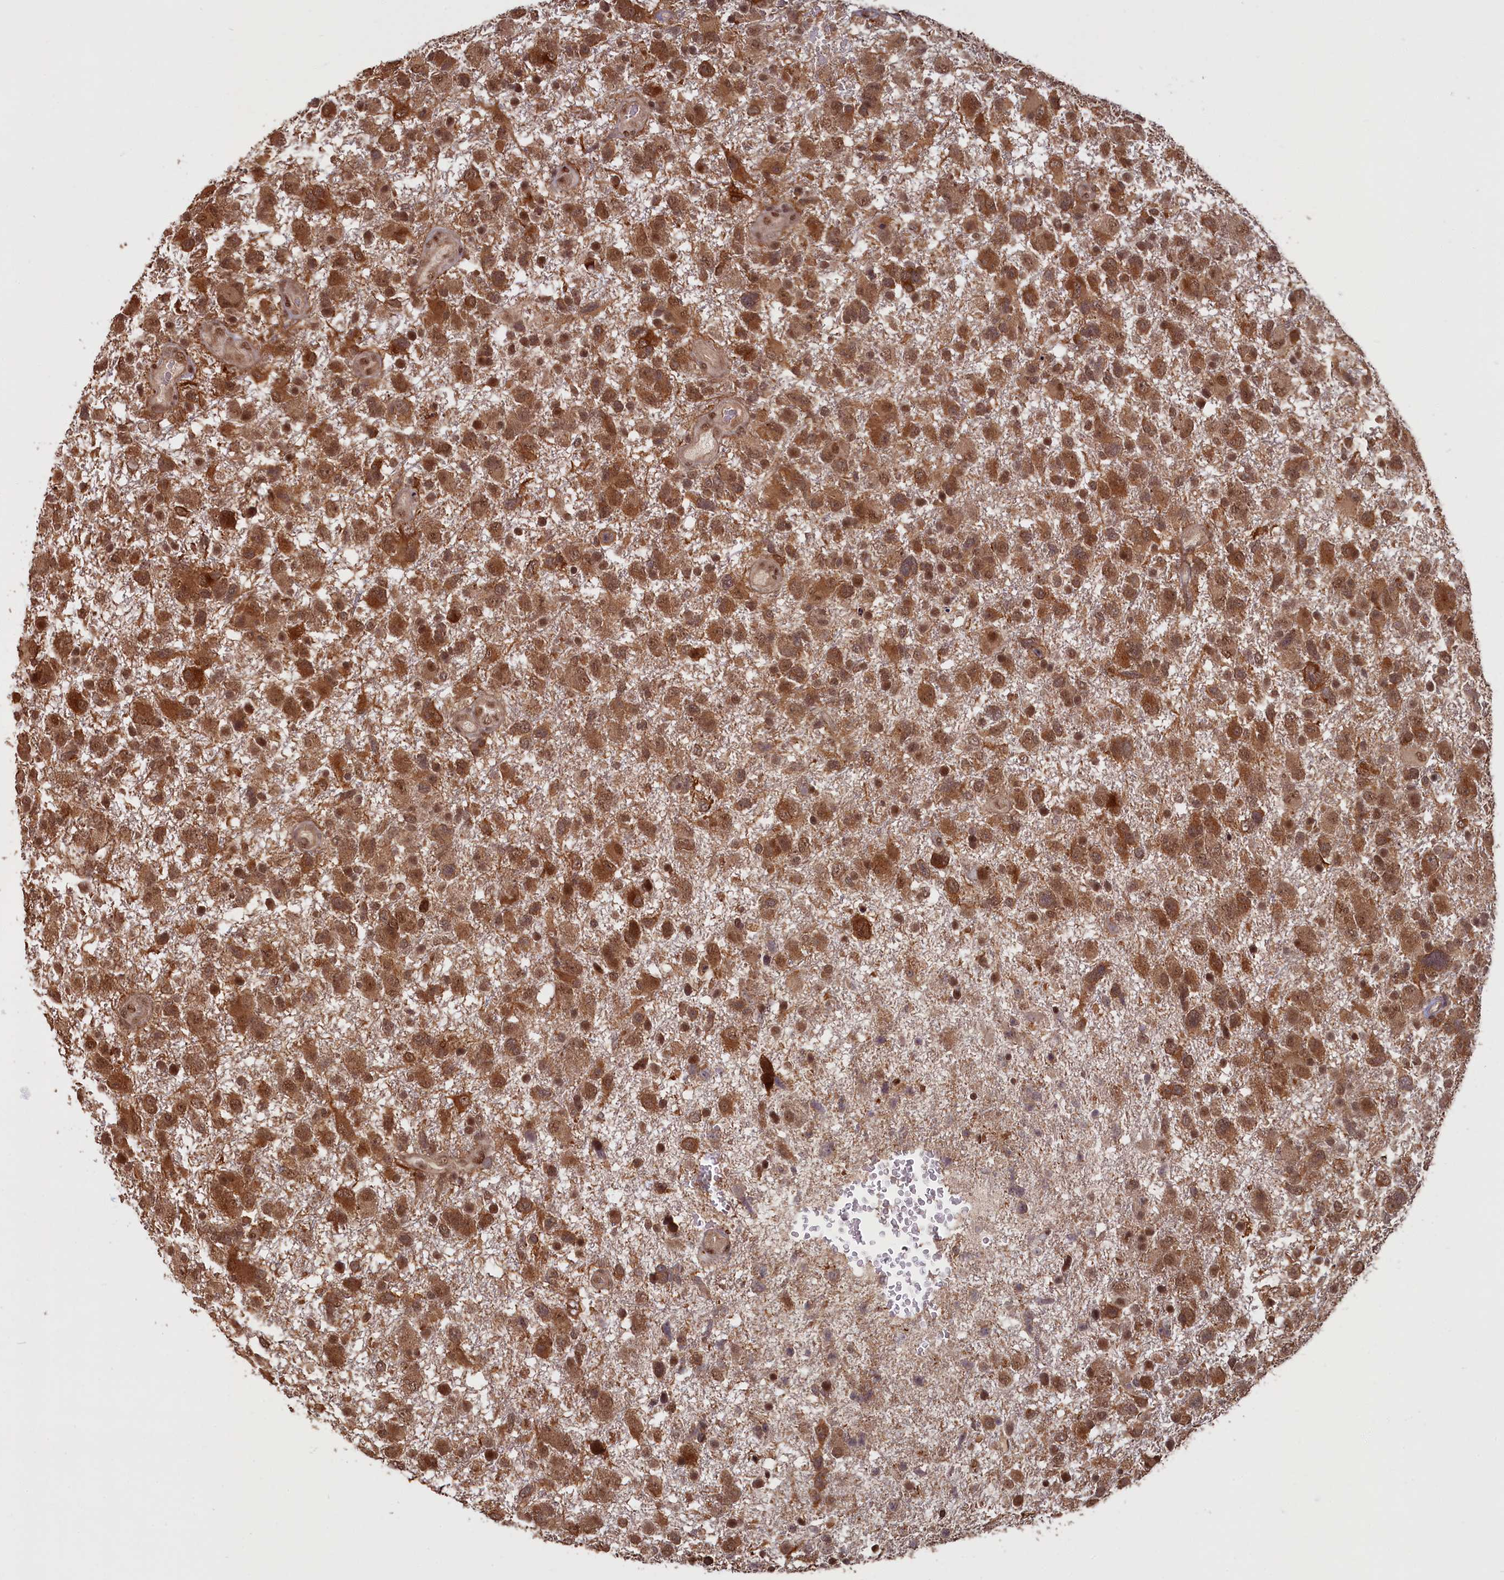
{"staining": {"intensity": "moderate", "quantity": ">75%", "location": "cytoplasmic/membranous,nuclear"}, "tissue": "glioma", "cell_type": "Tumor cells", "image_type": "cancer", "snomed": [{"axis": "morphology", "description": "Glioma, malignant, High grade"}, {"axis": "topography", "description": "Brain"}], "caption": "There is medium levels of moderate cytoplasmic/membranous and nuclear expression in tumor cells of glioma, as demonstrated by immunohistochemical staining (brown color).", "gene": "HIF3A", "patient": {"sex": "male", "age": 61}}